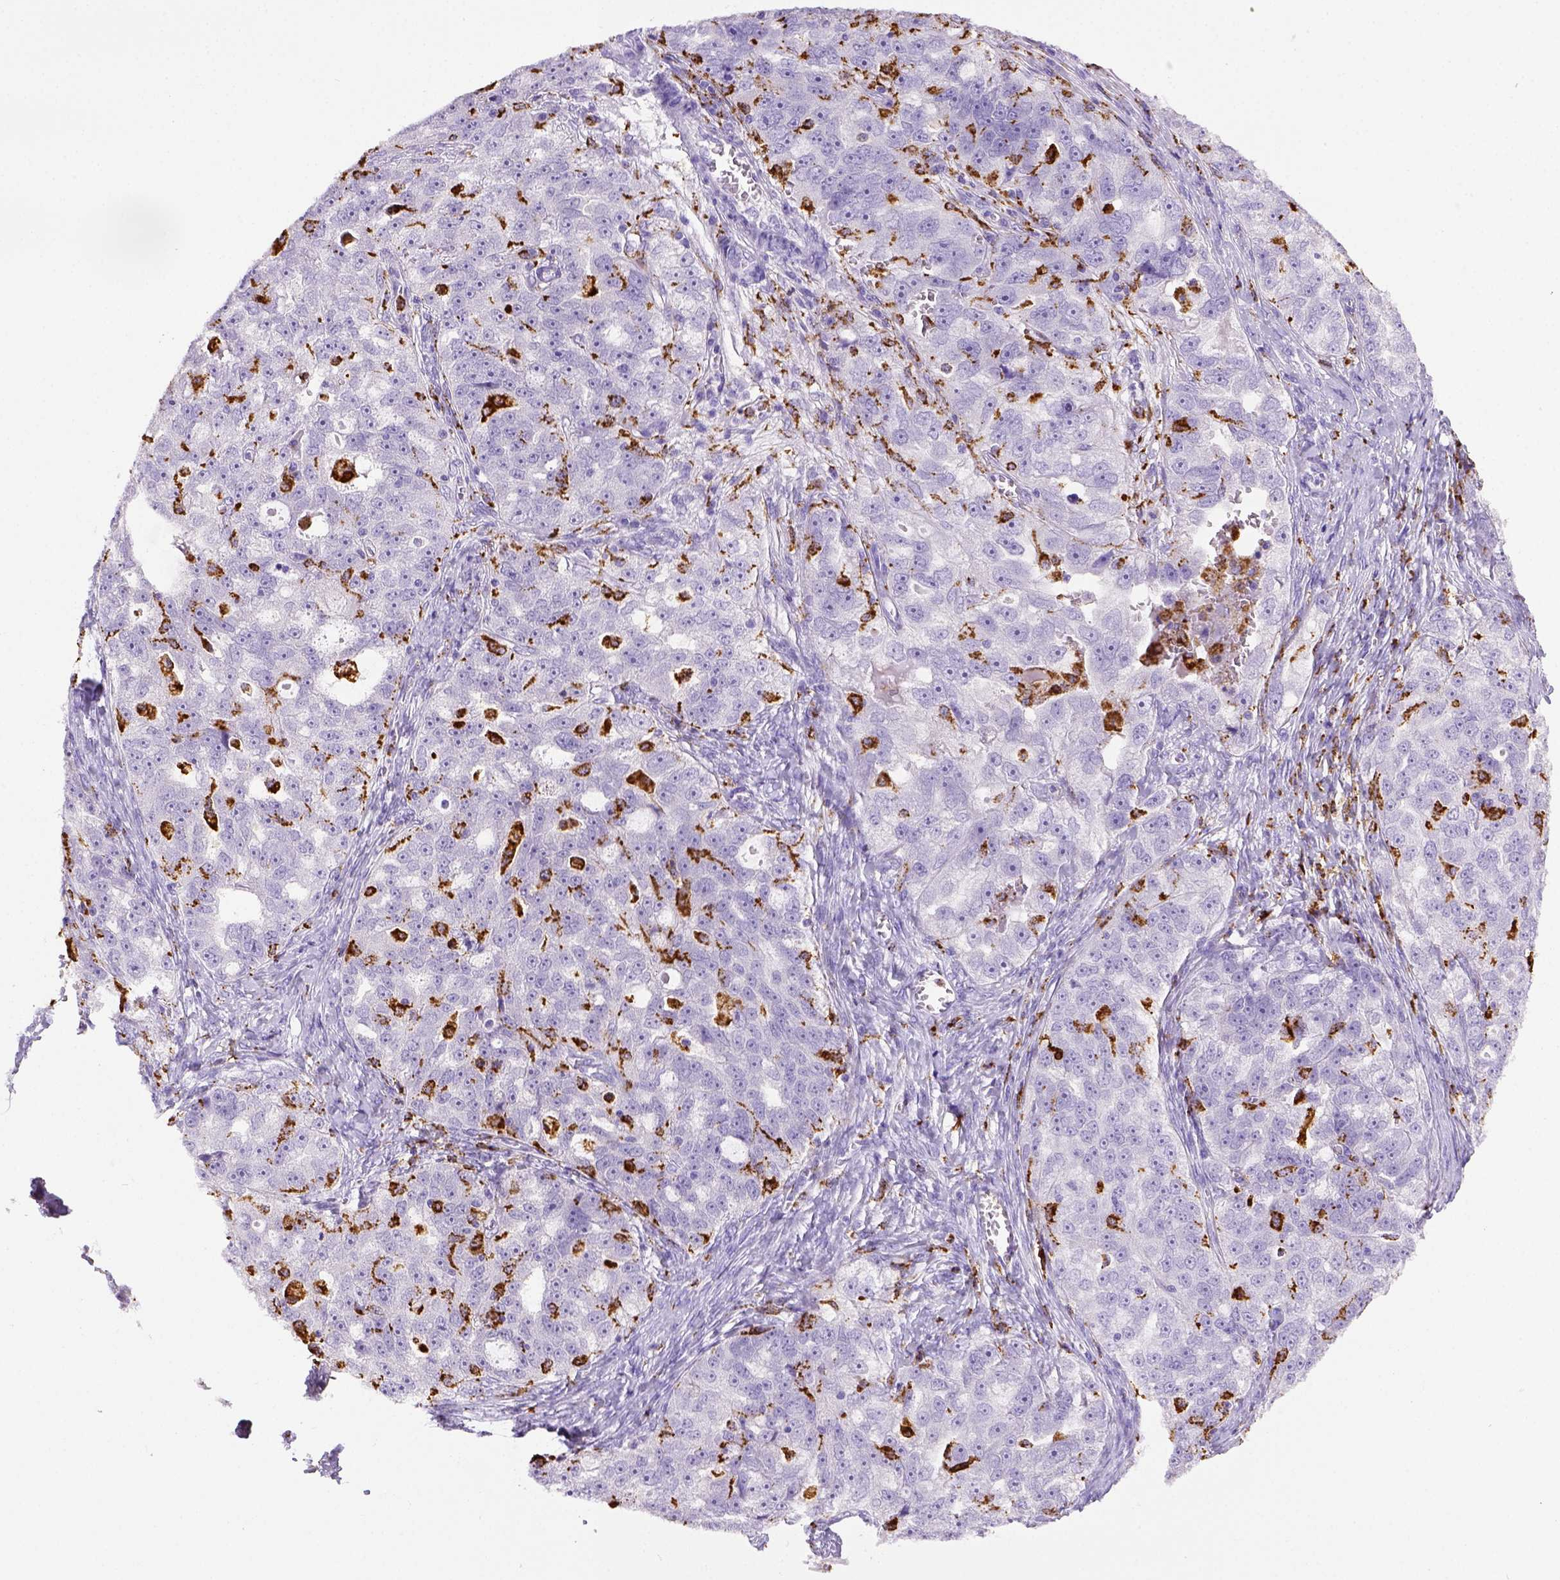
{"staining": {"intensity": "negative", "quantity": "none", "location": "none"}, "tissue": "ovarian cancer", "cell_type": "Tumor cells", "image_type": "cancer", "snomed": [{"axis": "morphology", "description": "Cystadenocarcinoma, serous, NOS"}, {"axis": "topography", "description": "Ovary"}], "caption": "Immunohistochemical staining of ovarian cancer displays no significant positivity in tumor cells.", "gene": "CD68", "patient": {"sex": "female", "age": 51}}